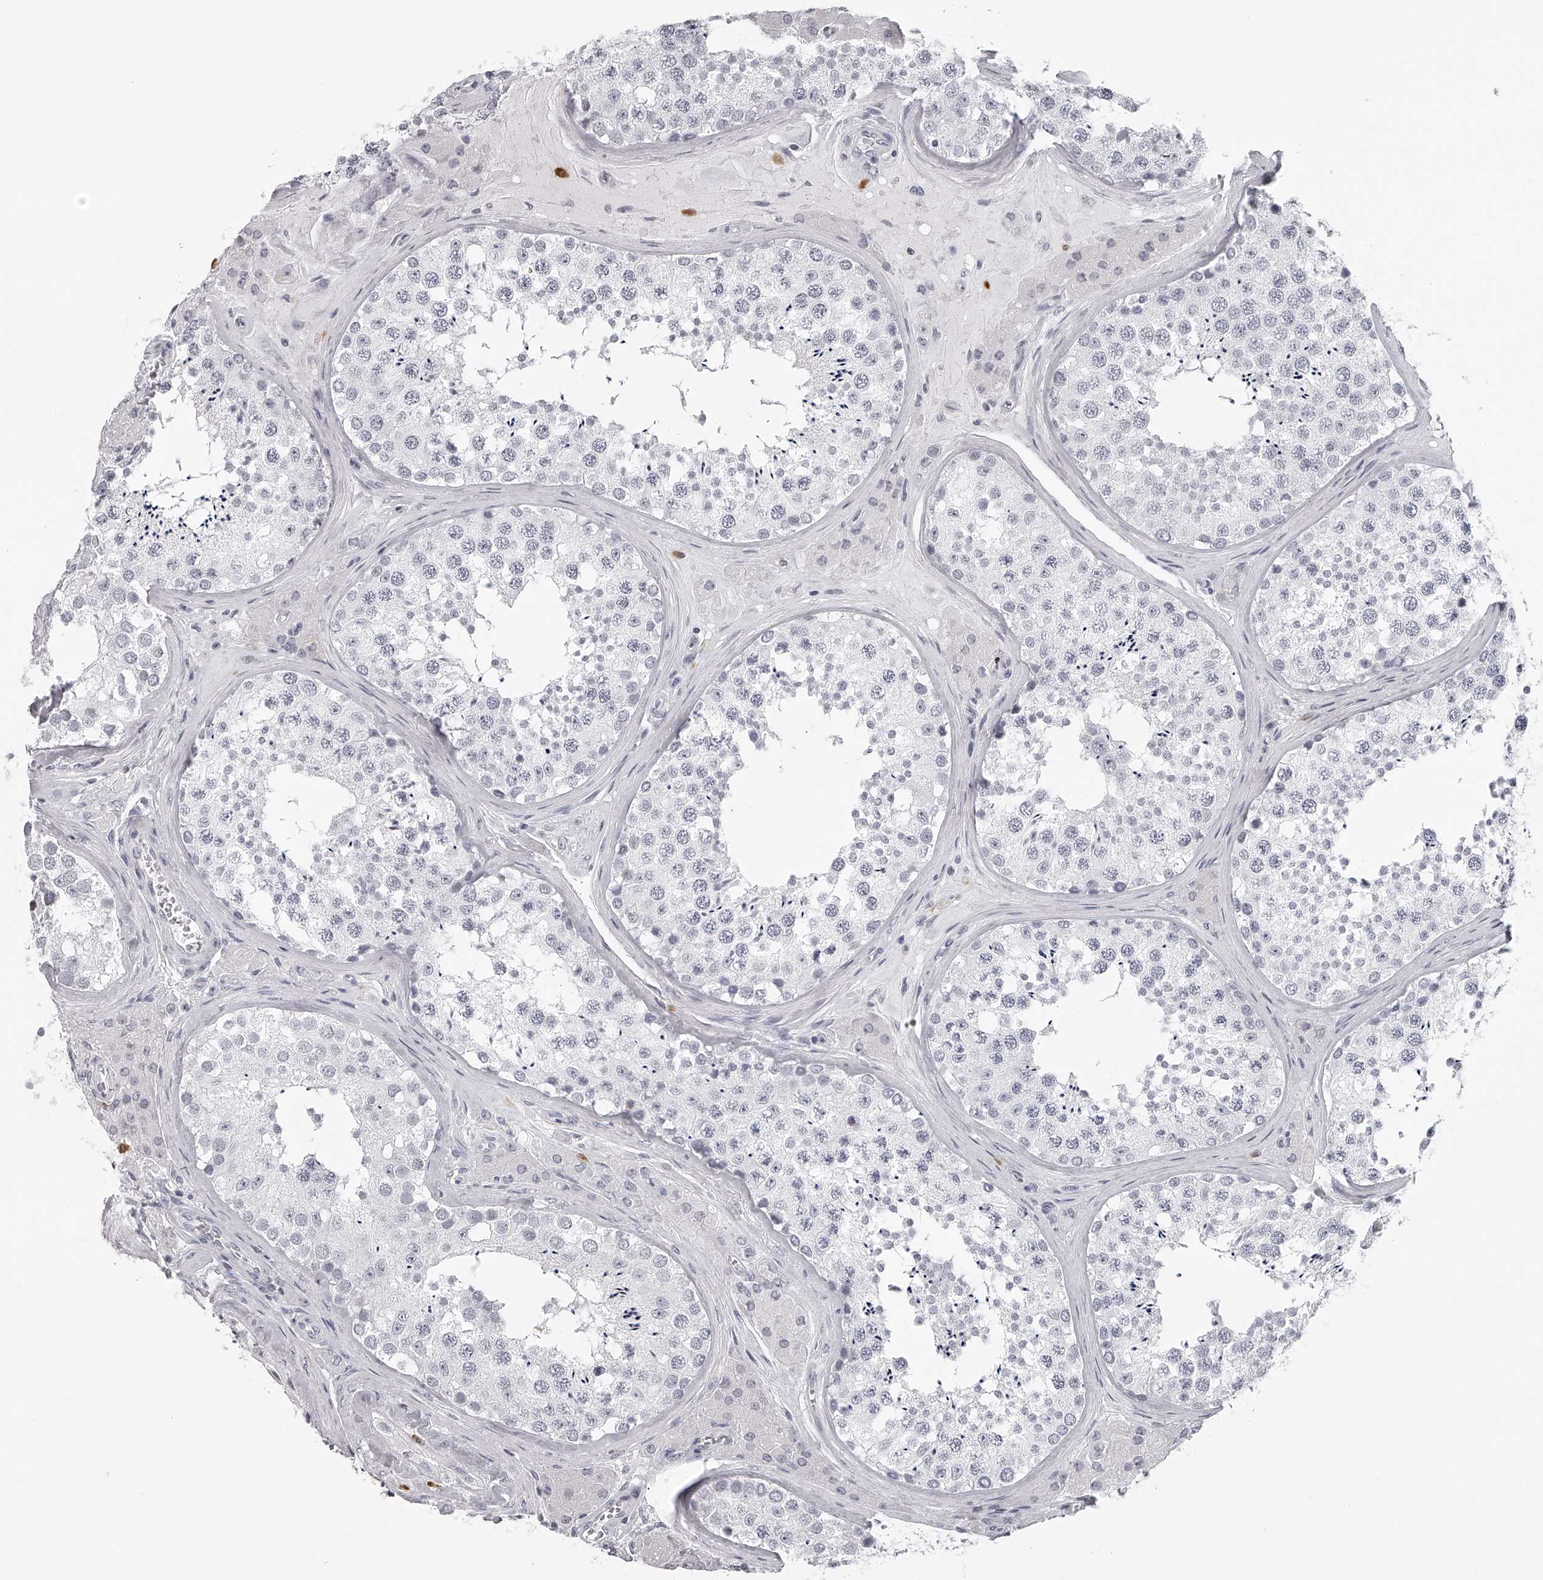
{"staining": {"intensity": "negative", "quantity": "none", "location": "none"}, "tissue": "testis", "cell_type": "Cells in seminiferous ducts", "image_type": "normal", "snomed": [{"axis": "morphology", "description": "Normal tissue, NOS"}, {"axis": "topography", "description": "Testis"}], "caption": "Unremarkable testis was stained to show a protein in brown. There is no significant positivity in cells in seminiferous ducts.", "gene": "SEC11C", "patient": {"sex": "male", "age": 46}}